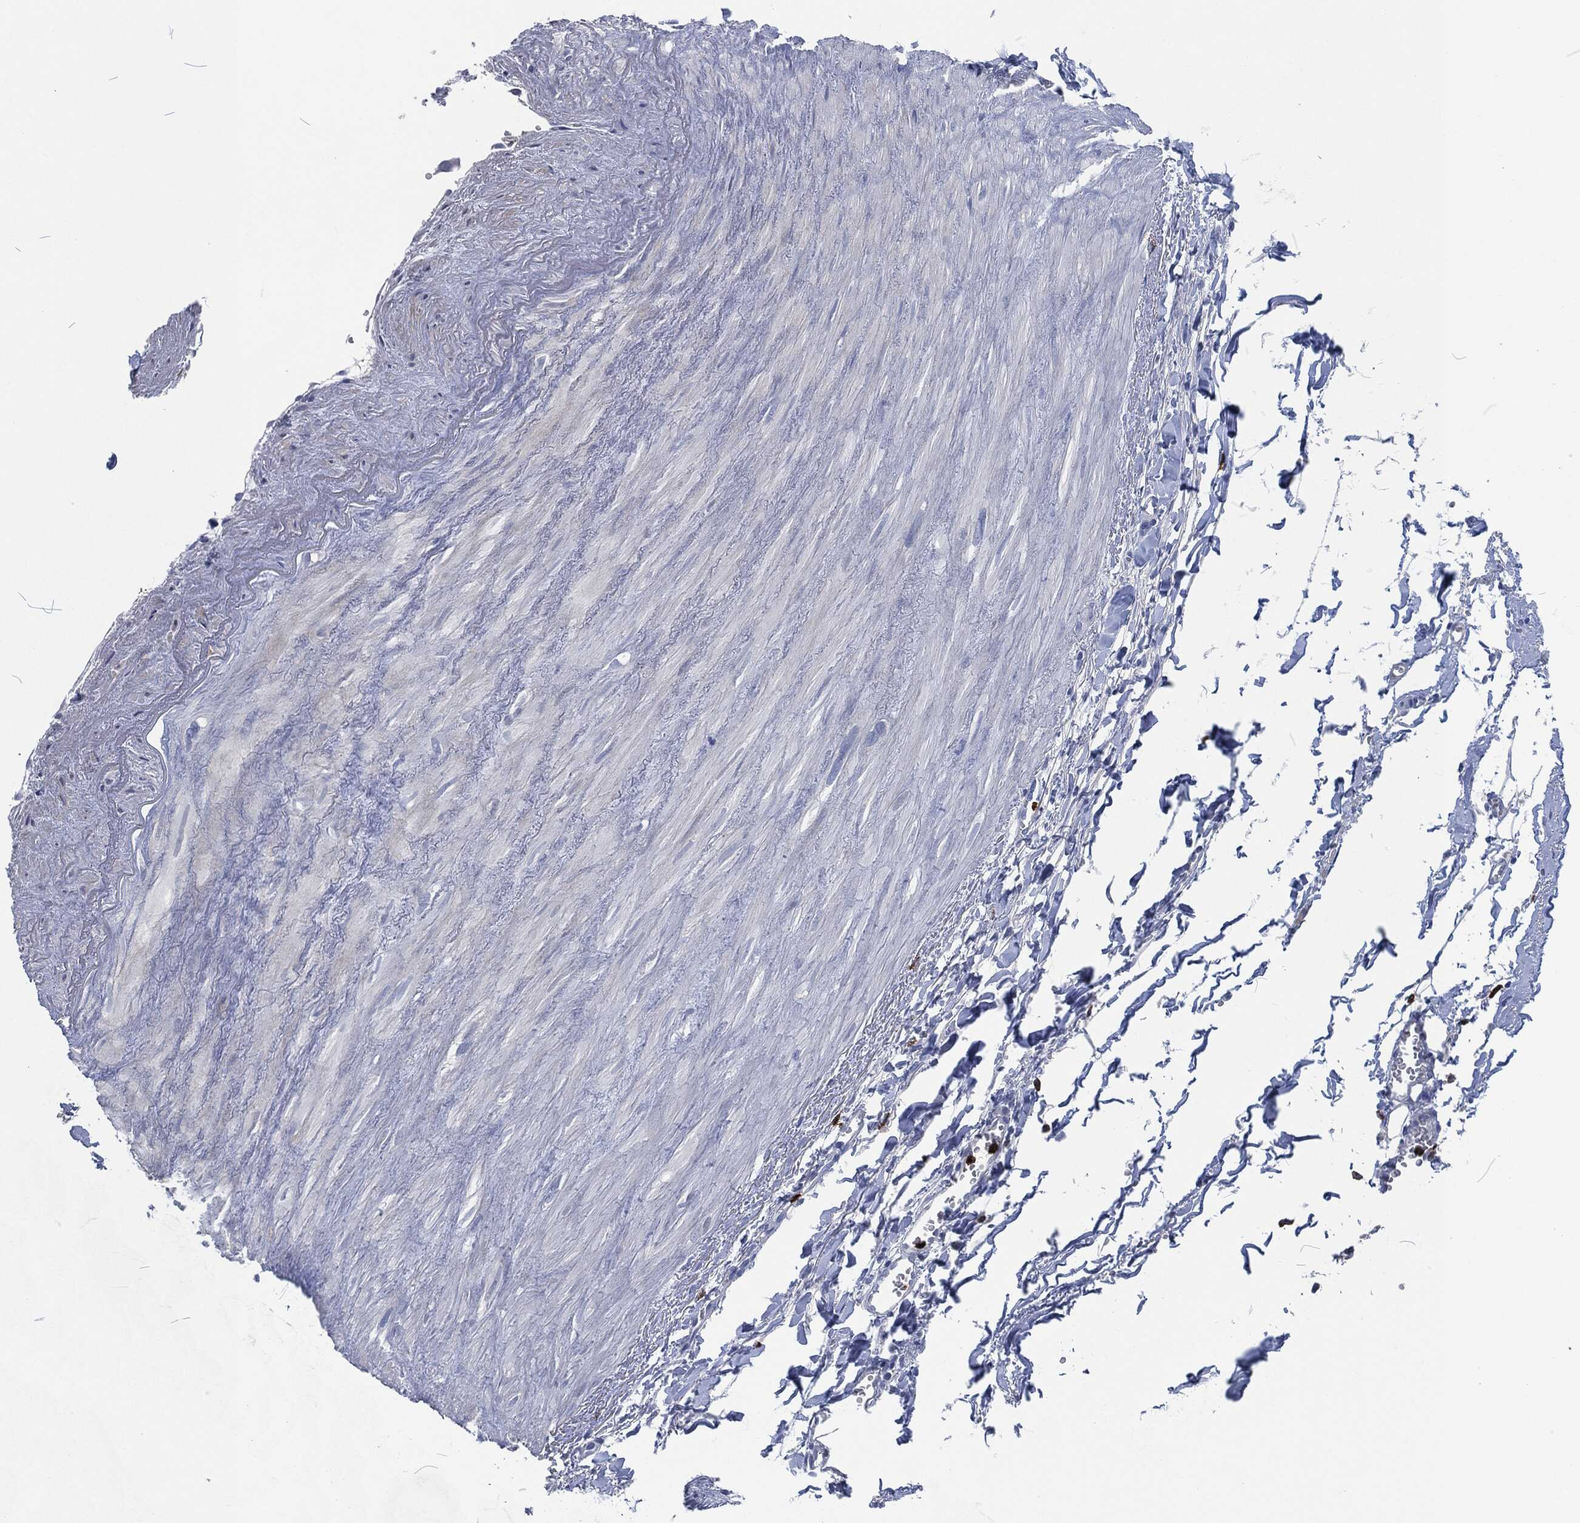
{"staining": {"intensity": "negative", "quantity": "none", "location": "none"}, "tissue": "adipose tissue", "cell_type": "Adipocytes", "image_type": "normal", "snomed": [{"axis": "morphology", "description": "Normal tissue, NOS"}, {"axis": "morphology", "description": "Adenocarcinoma, NOS"}, {"axis": "topography", "description": "Pancreas"}, {"axis": "topography", "description": "Peripheral nerve tissue"}], "caption": "The micrograph demonstrates no staining of adipocytes in unremarkable adipose tissue.", "gene": "MPO", "patient": {"sex": "male", "age": 61}}